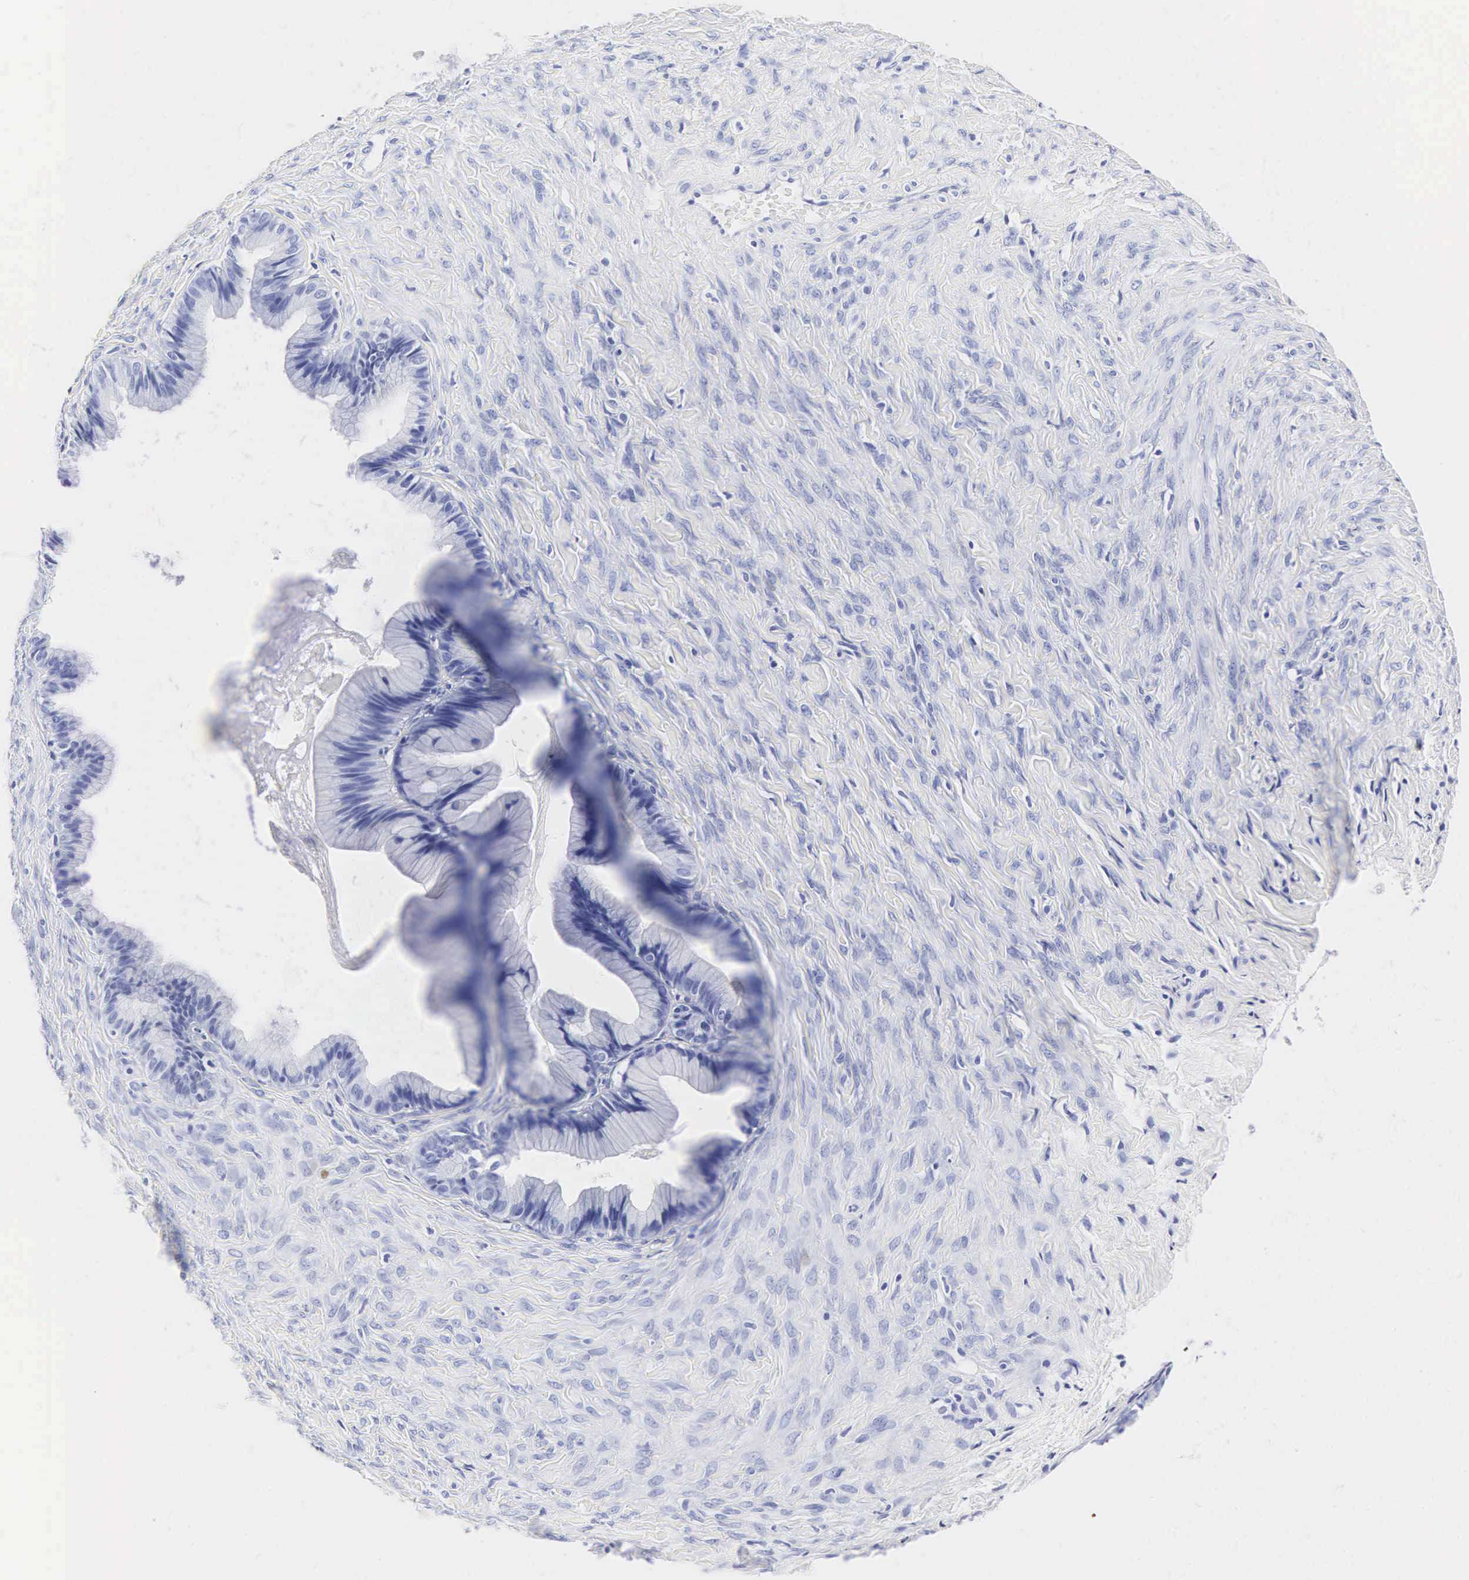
{"staining": {"intensity": "negative", "quantity": "none", "location": "none"}, "tissue": "ovarian cancer", "cell_type": "Tumor cells", "image_type": "cancer", "snomed": [{"axis": "morphology", "description": "Cystadenocarcinoma, mucinous, NOS"}, {"axis": "topography", "description": "Ovary"}], "caption": "Human mucinous cystadenocarcinoma (ovarian) stained for a protein using immunohistochemistry demonstrates no staining in tumor cells.", "gene": "INS", "patient": {"sex": "female", "age": 41}}